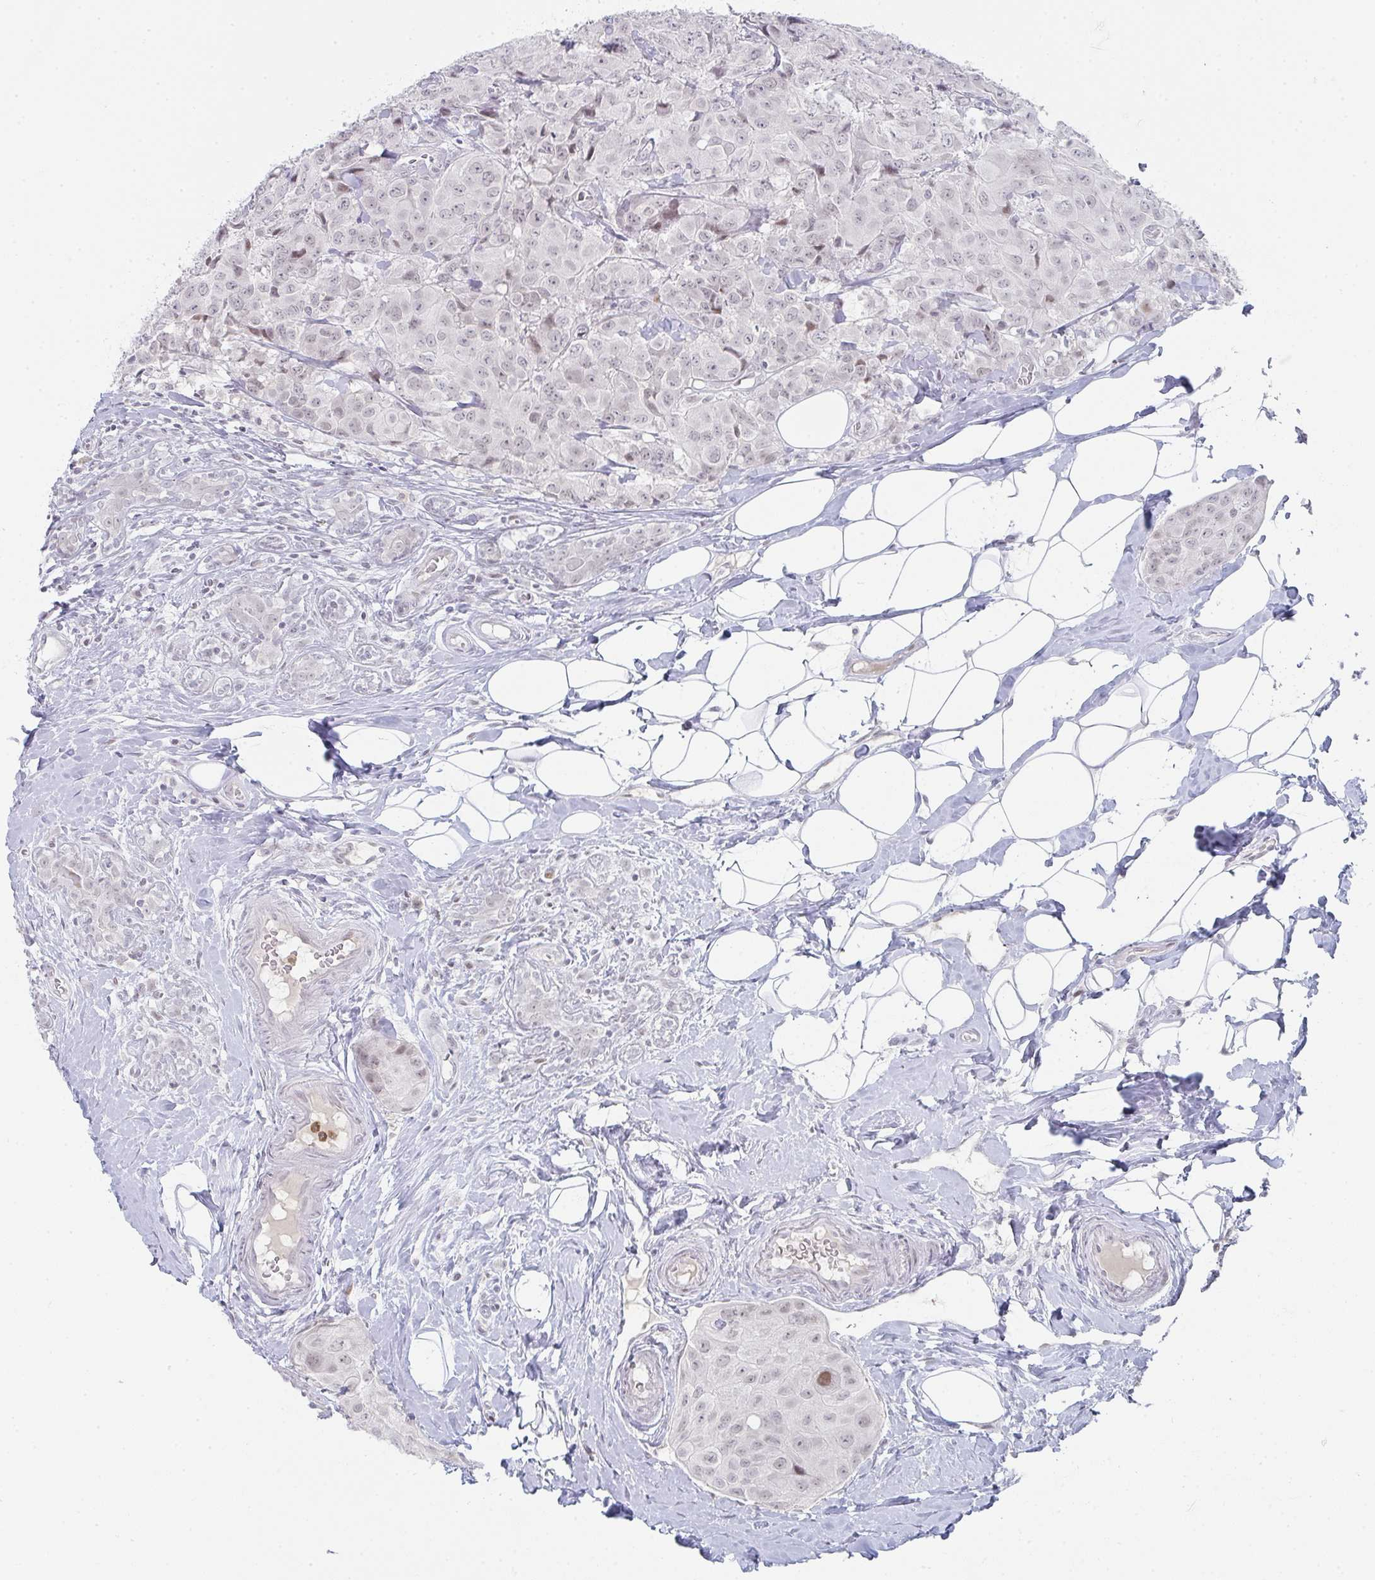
{"staining": {"intensity": "weak", "quantity": "<25%", "location": "nuclear"}, "tissue": "breast cancer", "cell_type": "Tumor cells", "image_type": "cancer", "snomed": [{"axis": "morphology", "description": "Duct carcinoma"}, {"axis": "topography", "description": "Breast"}], "caption": "IHC of human breast cancer (intraductal carcinoma) reveals no positivity in tumor cells.", "gene": "LIN54", "patient": {"sex": "female", "age": 43}}